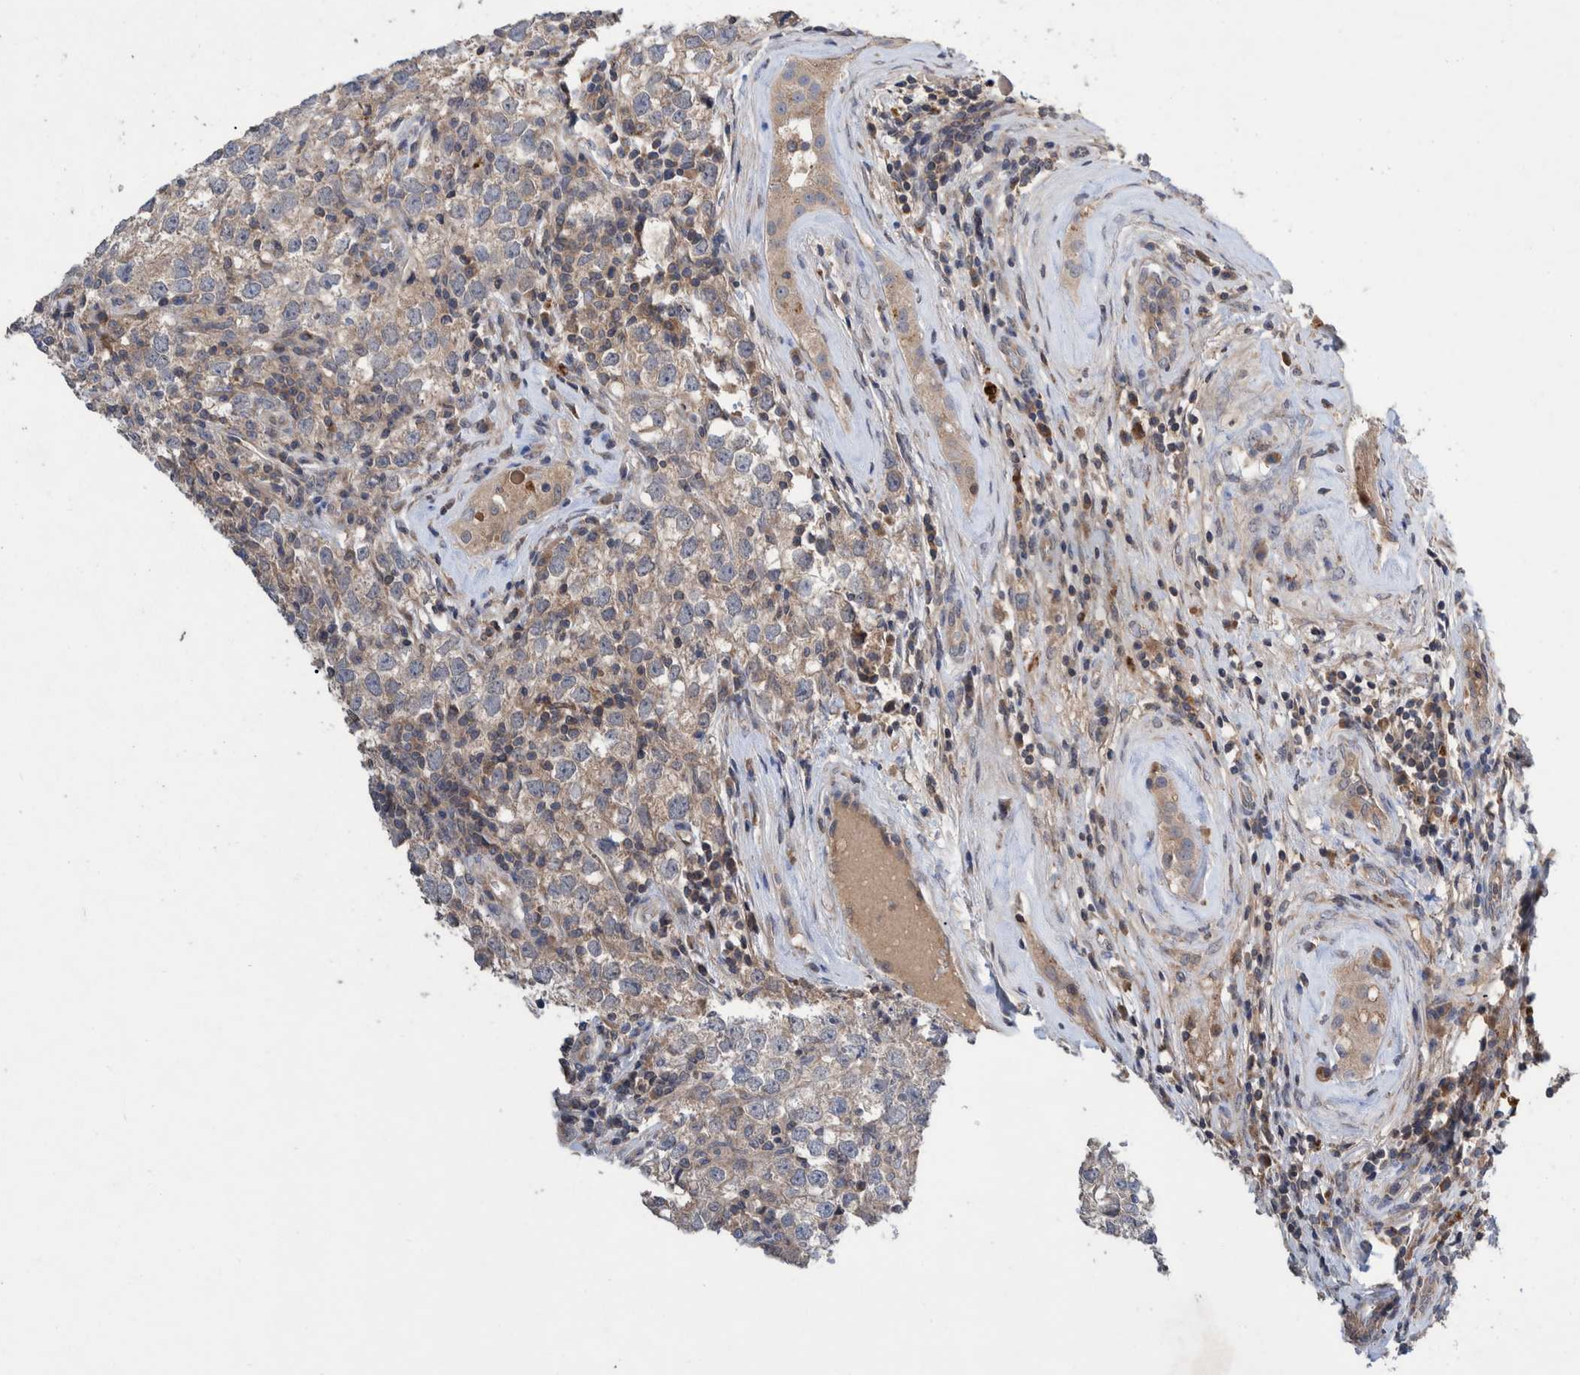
{"staining": {"intensity": "weak", "quantity": "25%-75%", "location": "cytoplasmic/membranous"}, "tissue": "testis cancer", "cell_type": "Tumor cells", "image_type": "cancer", "snomed": [{"axis": "morphology", "description": "Seminoma, NOS"}, {"axis": "morphology", "description": "Carcinoma, Embryonal, NOS"}, {"axis": "topography", "description": "Testis"}], "caption": "Protein expression analysis of embryonal carcinoma (testis) demonstrates weak cytoplasmic/membranous staining in approximately 25%-75% of tumor cells.", "gene": "PLPBP", "patient": {"sex": "male", "age": 28}}